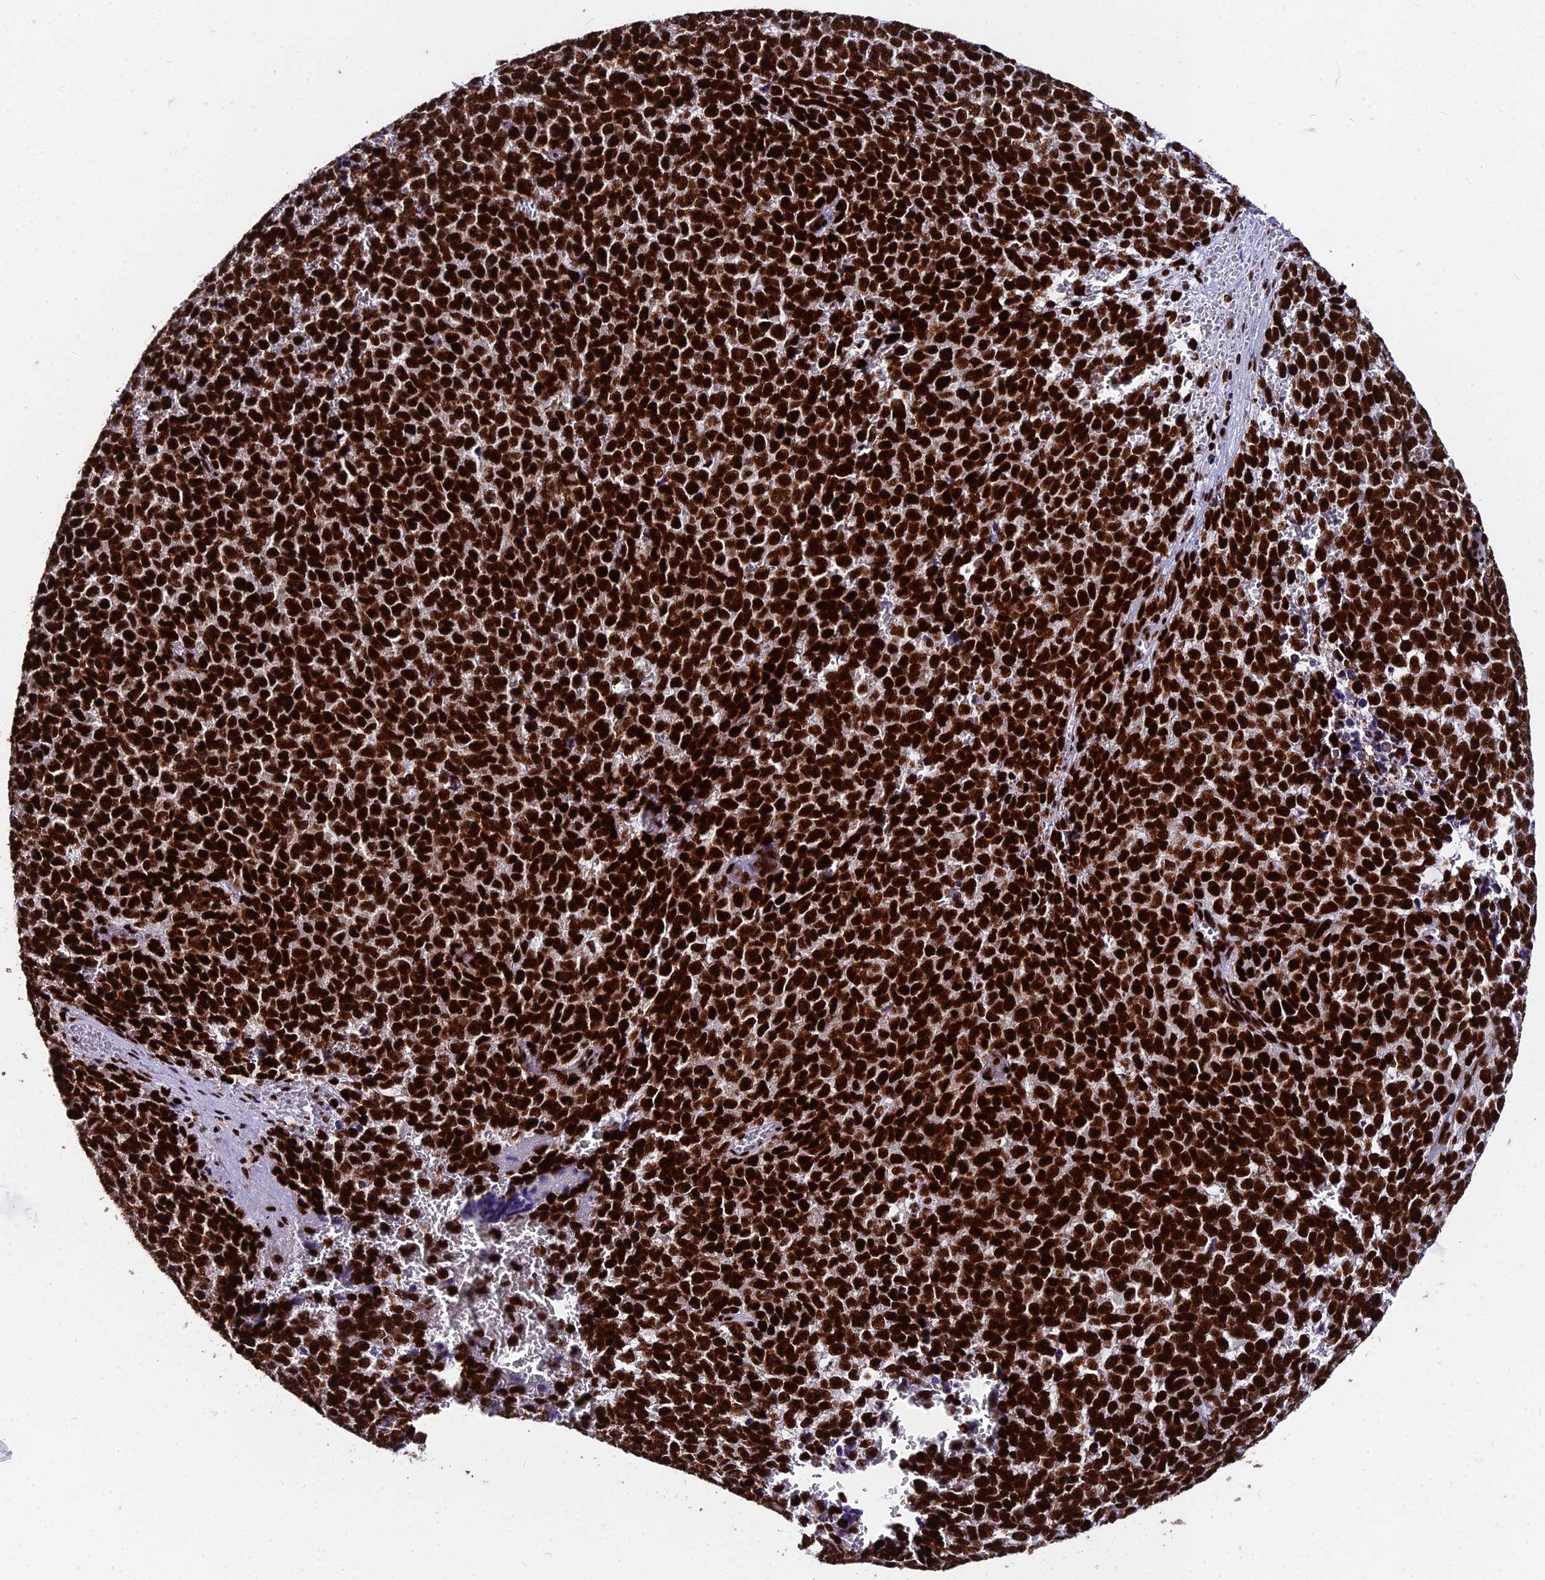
{"staining": {"intensity": "strong", "quantity": ">75%", "location": "nuclear"}, "tissue": "melanoma", "cell_type": "Tumor cells", "image_type": "cancer", "snomed": [{"axis": "morphology", "description": "Malignant melanoma, NOS"}, {"axis": "topography", "description": "Nose, NOS"}], "caption": "Approximately >75% of tumor cells in melanoma demonstrate strong nuclear protein positivity as visualized by brown immunohistochemical staining.", "gene": "HNRNPH1", "patient": {"sex": "female", "age": 48}}